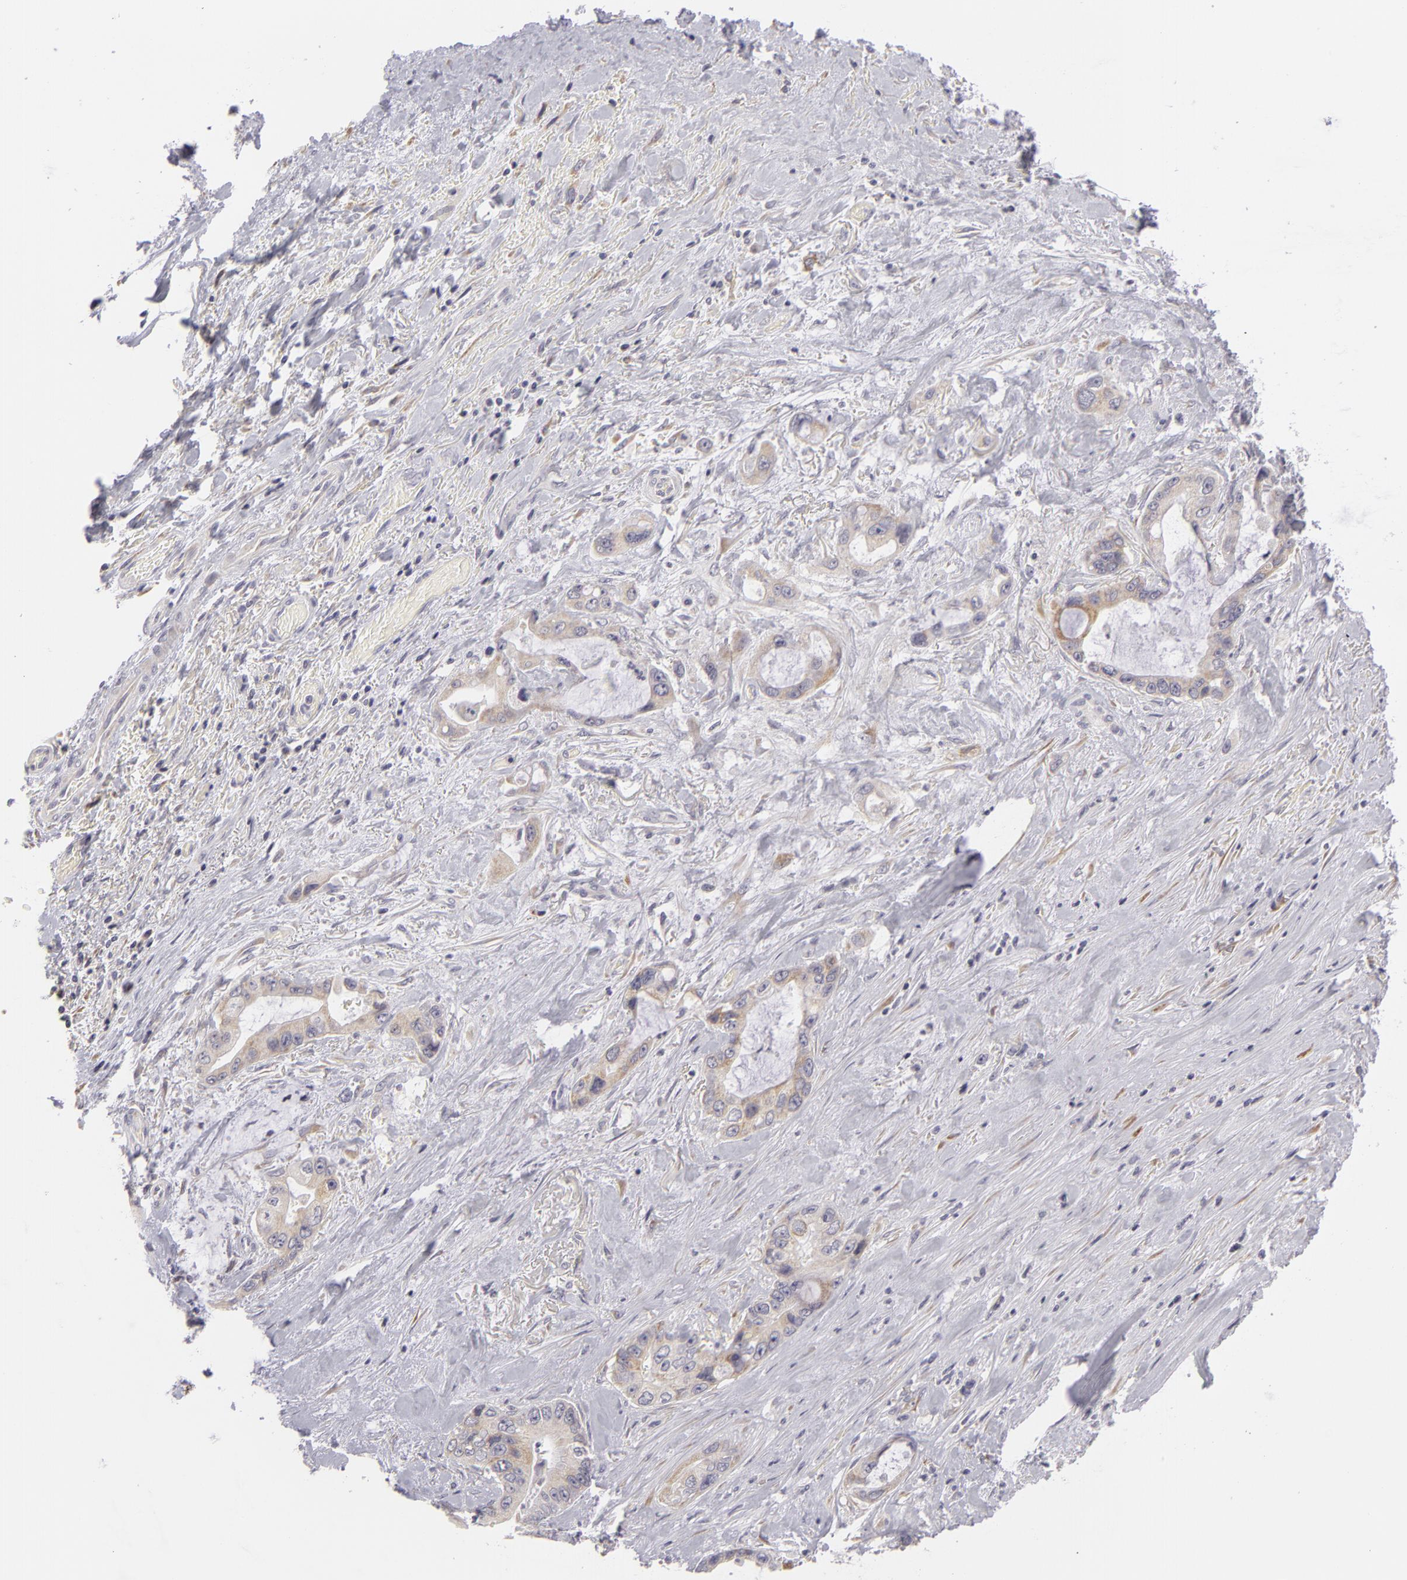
{"staining": {"intensity": "weak", "quantity": "25%-75%", "location": "cytoplasmic/membranous"}, "tissue": "pancreatic cancer", "cell_type": "Tumor cells", "image_type": "cancer", "snomed": [{"axis": "morphology", "description": "Adenocarcinoma, NOS"}, {"axis": "topography", "description": "Pancreas"}, {"axis": "topography", "description": "Stomach, upper"}], "caption": "Pancreatic cancer (adenocarcinoma) was stained to show a protein in brown. There is low levels of weak cytoplasmic/membranous positivity in approximately 25%-75% of tumor cells.", "gene": "ATP2B3", "patient": {"sex": "male", "age": 77}}